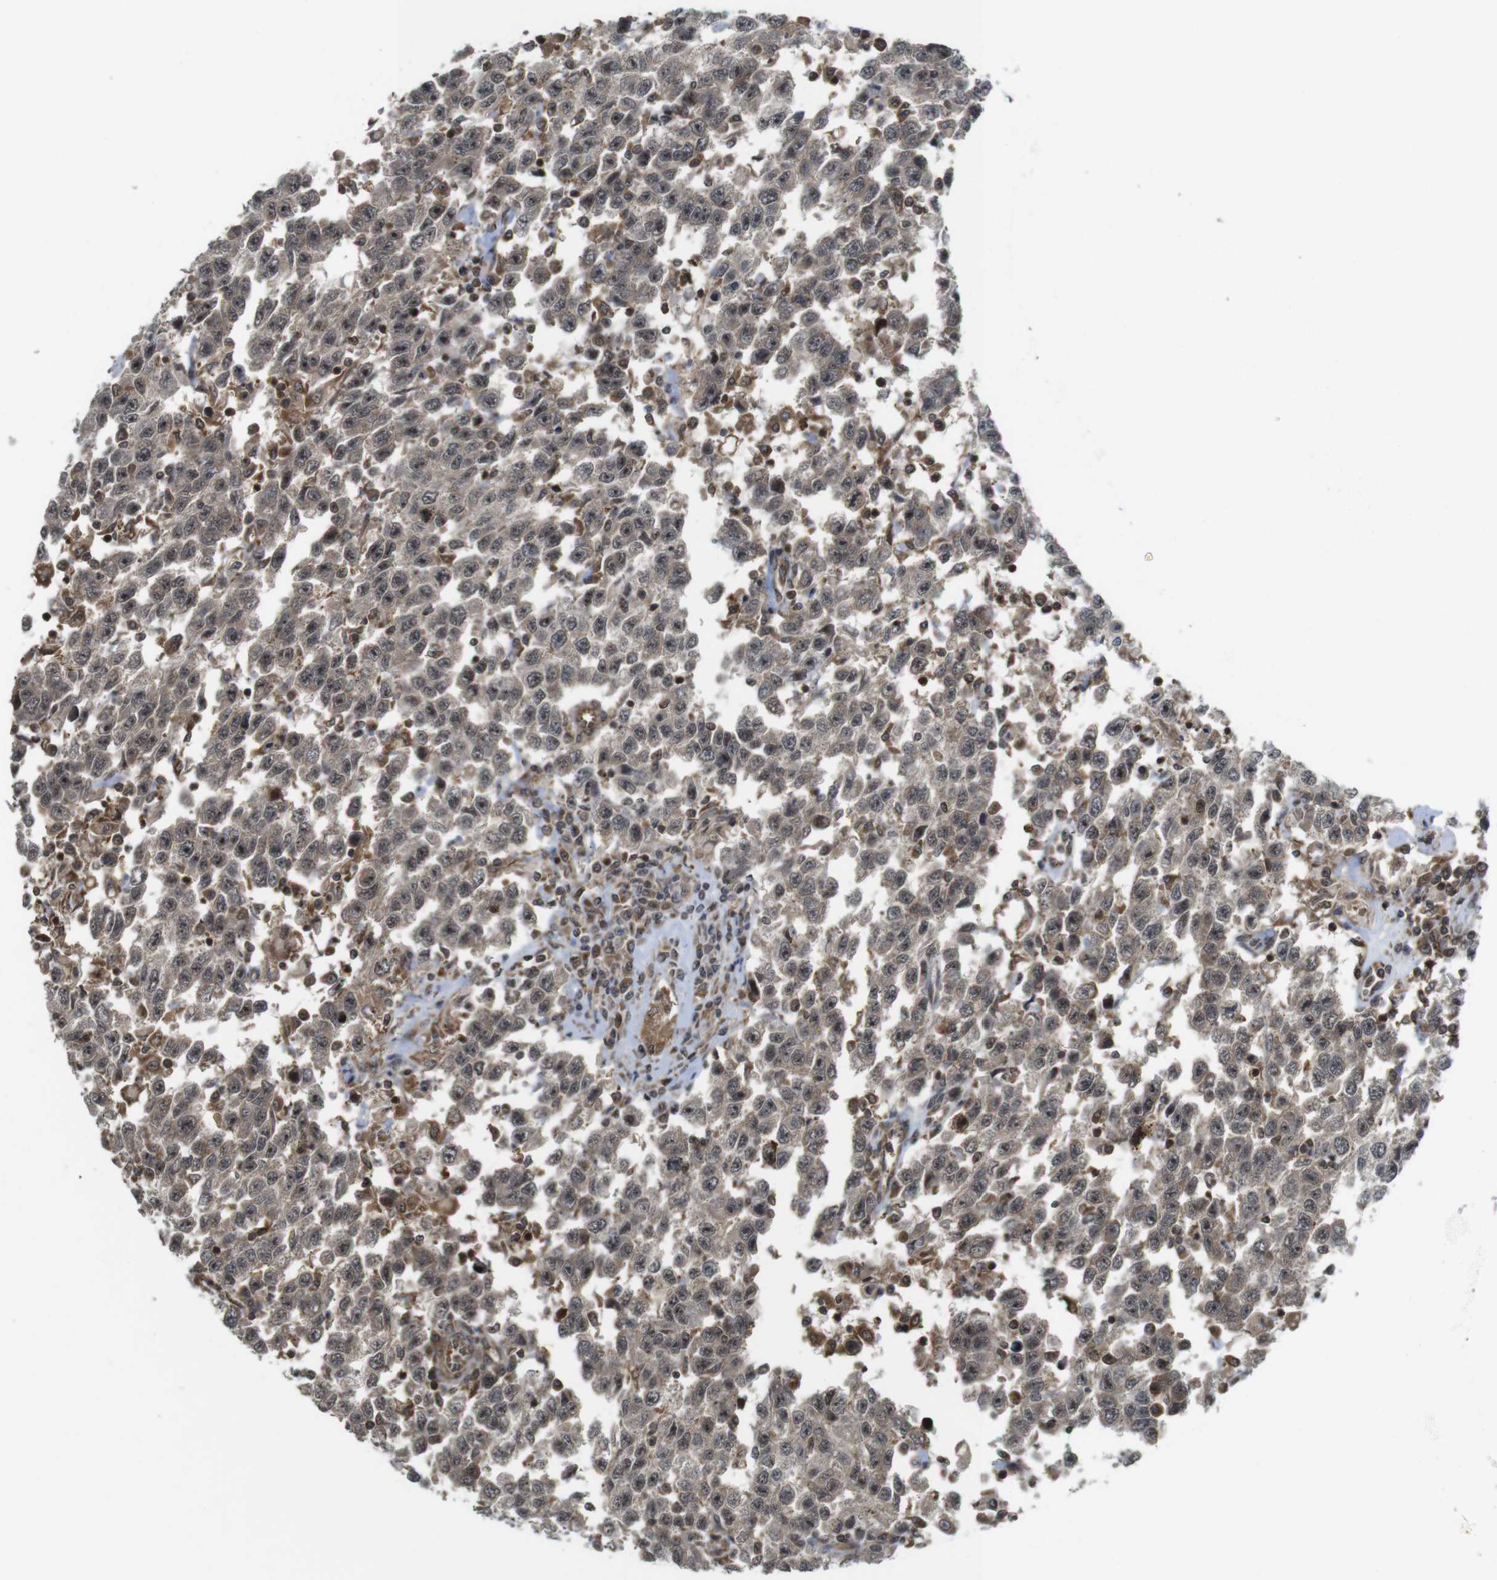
{"staining": {"intensity": "weak", "quantity": ">75%", "location": "cytoplasmic/membranous,nuclear"}, "tissue": "testis cancer", "cell_type": "Tumor cells", "image_type": "cancer", "snomed": [{"axis": "morphology", "description": "Seminoma, NOS"}, {"axis": "topography", "description": "Testis"}], "caption": "Human testis cancer (seminoma) stained with a brown dye shows weak cytoplasmic/membranous and nuclear positive staining in about >75% of tumor cells.", "gene": "CC2D1A", "patient": {"sex": "male", "age": 41}}